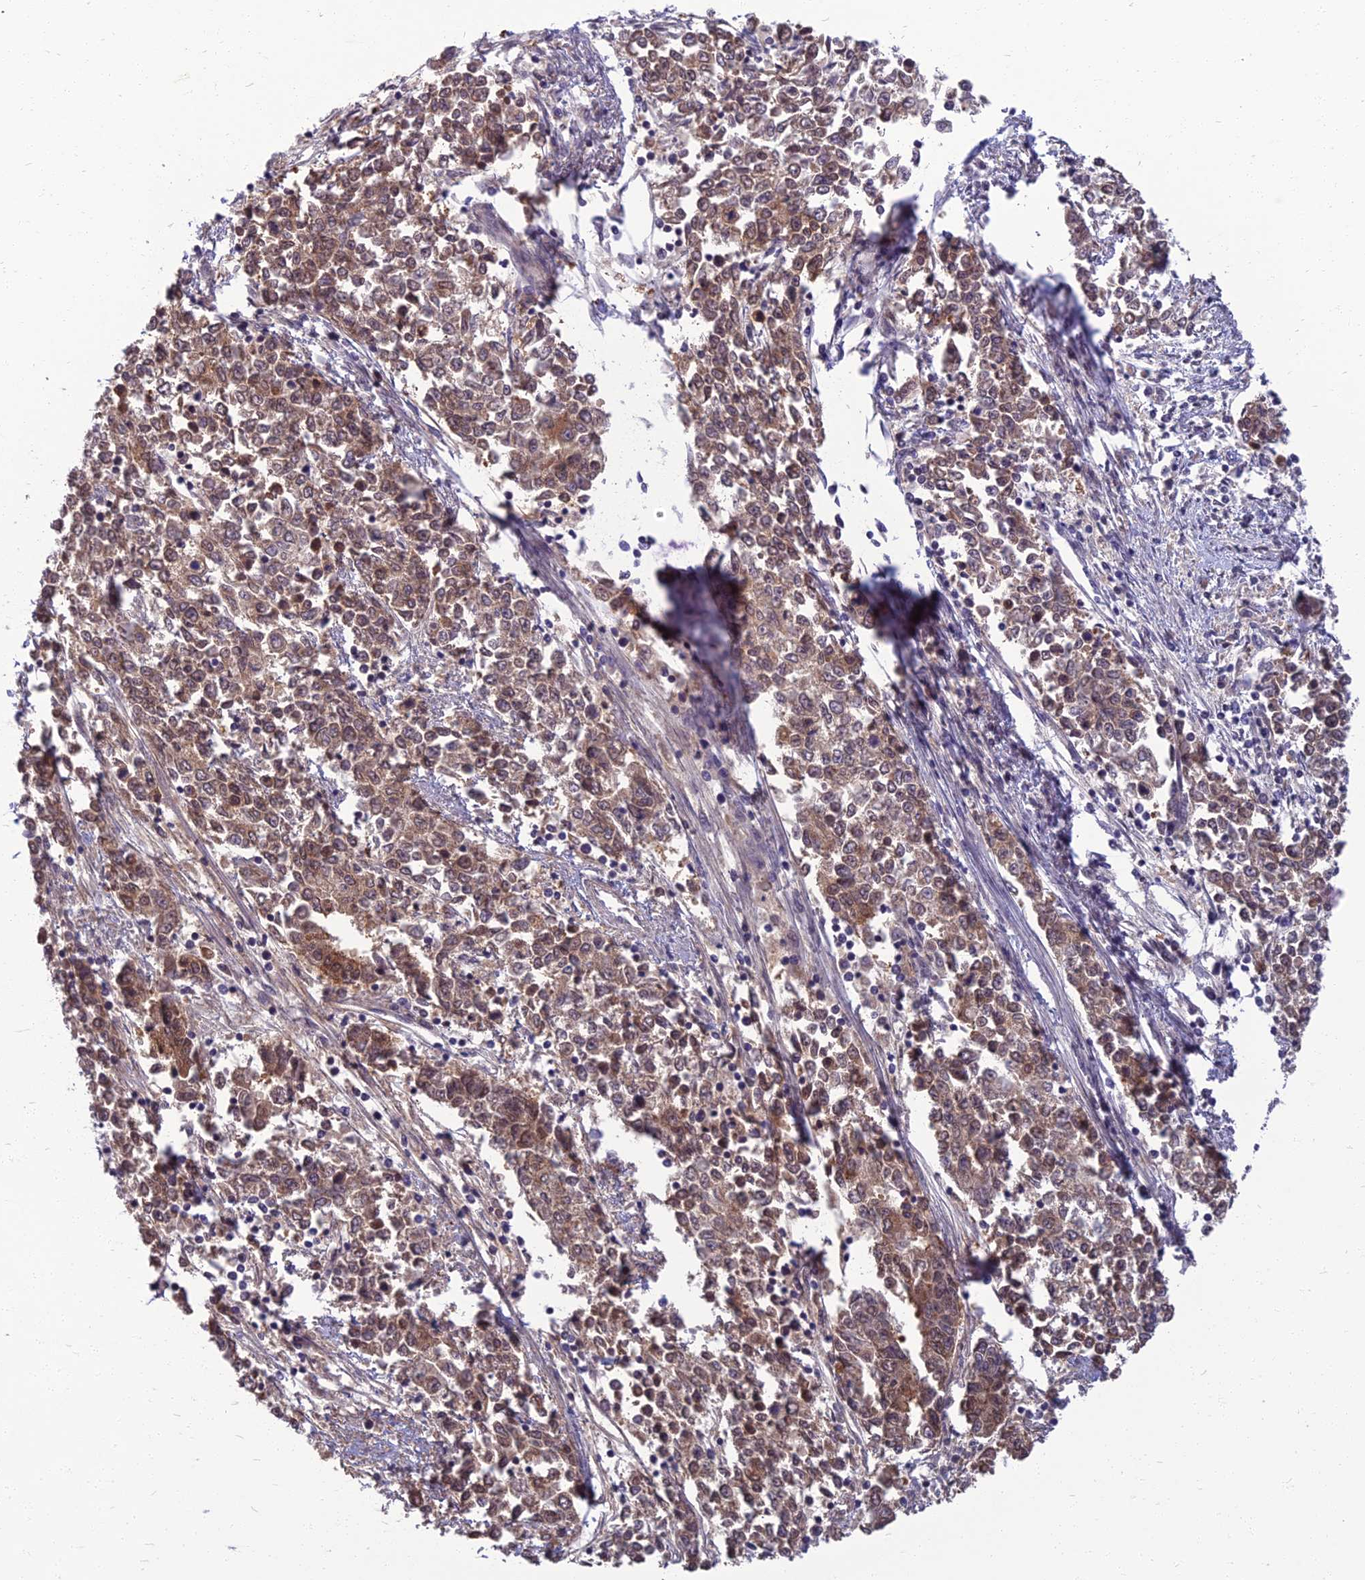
{"staining": {"intensity": "moderate", "quantity": ">75%", "location": "cytoplasmic/membranous,nuclear"}, "tissue": "endometrial cancer", "cell_type": "Tumor cells", "image_type": "cancer", "snomed": [{"axis": "morphology", "description": "Adenocarcinoma, NOS"}, {"axis": "topography", "description": "Endometrium"}], "caption": "A brown stain labels moderate cytoplasmic/membranous and nuclear staining of a protein in human endometrial adenocarcinoma tumor cells.", "gene": "NR4A3", "patient": {"sex": "female", "age": 50}}